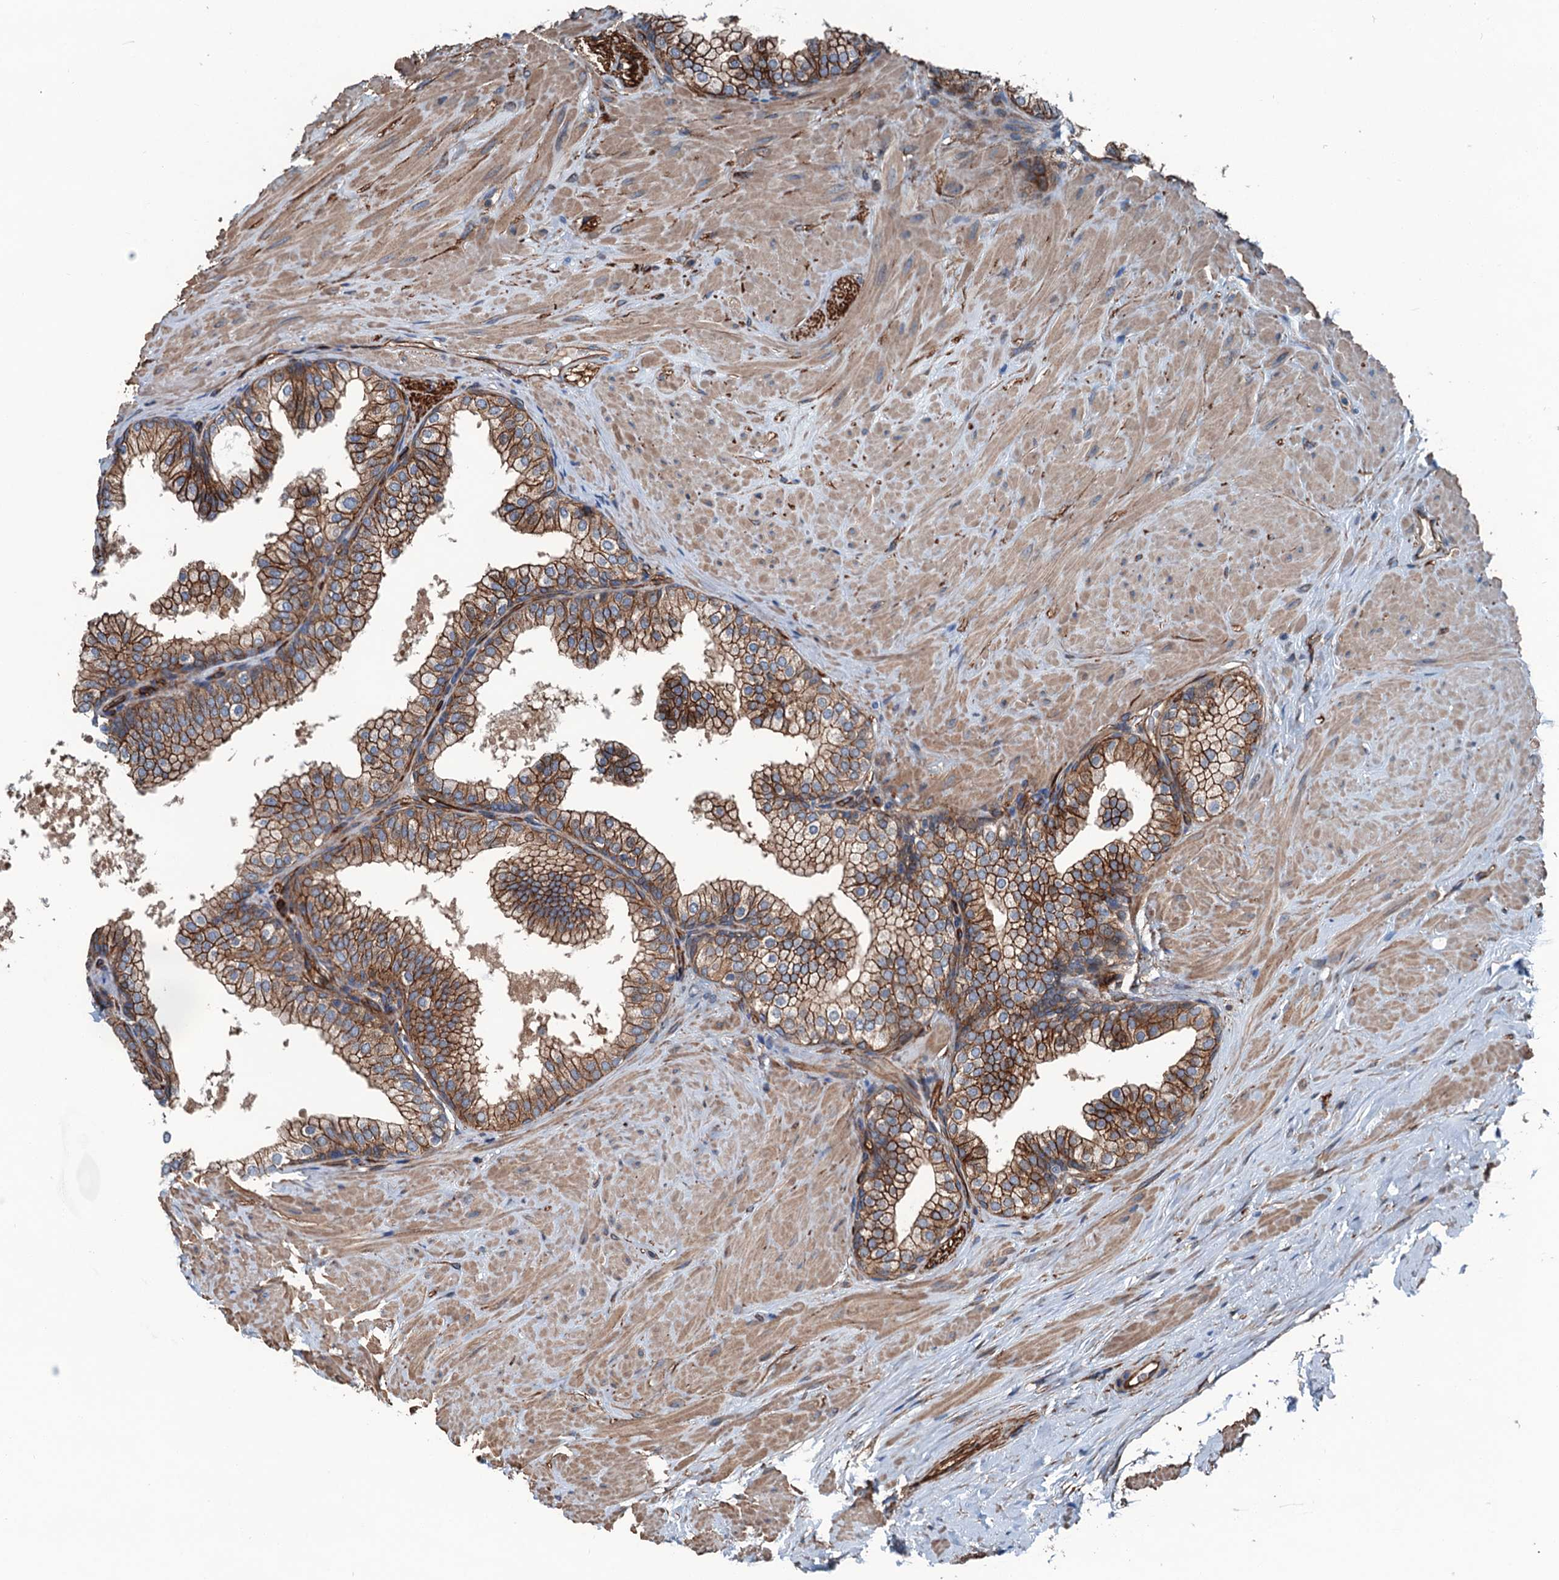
{"staining": {"intensity": "strong", "quantity": ">75%", "location": "cytoplasmic/membranous"}, "tissue": "prostate", "cell_type": "Glandular cells", "image_type": "normal", "snomed": [{"axis": "morphology", "description": "Normal tissue, NOS"}, {"axis": "topography", "description": "Prostate"}], "caption": "Immunohistochemistry (IHC) micrograph of normal human prostate stained for a protein (brown), which reveals high levels of strong cytoplasmic/membranous staining in about >75% of glandular cells.", "gene": "NMRAL1", "patient": {"sex": "male", "age": 60}}